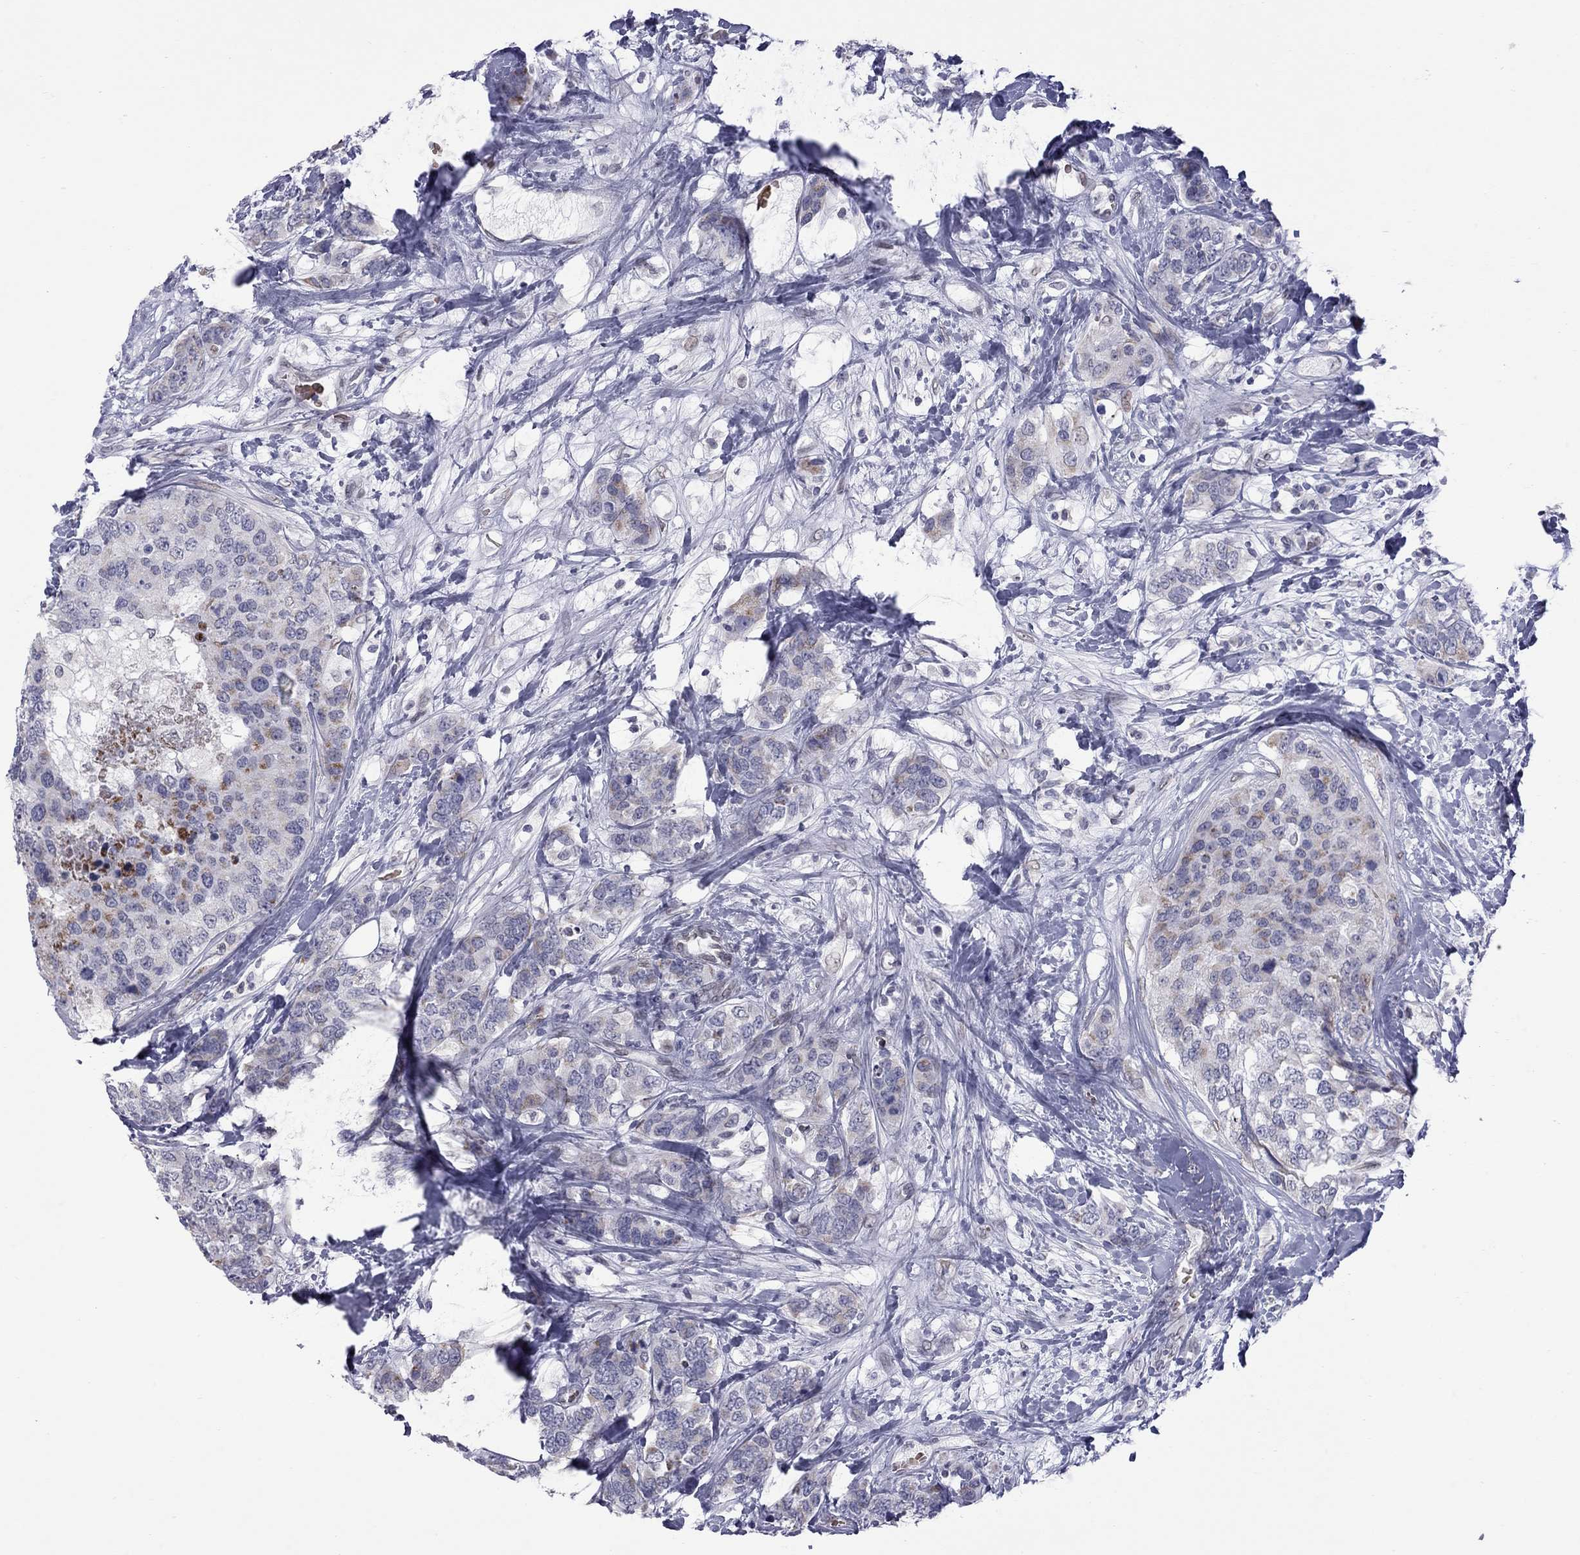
{"staining": {"intensity": "moderate", "quantity": "<25%", "location": "cytoplasmic/membranous"}, "tissue": "breast cancer", "cell_type": "Tumor cells", "image_type": "cancer", "snomed": [{"axis": "morphology", "description": "Lobular carcinoma"}, {"axis": "topography", "description": "Breast"}], "caption": "Immunohistochemistry (DAB (3,3'-diaminobenzidine)) staining of human breast cancer displays moderate cytoplasmic/membranous protein staining in approximately <25% of tumor cells. Immunohistochemistry stains the protein in brown and the nuclei are stained blue.", "gene": "CLTCL1", "patient": {"sex": "female", "age": 59}}